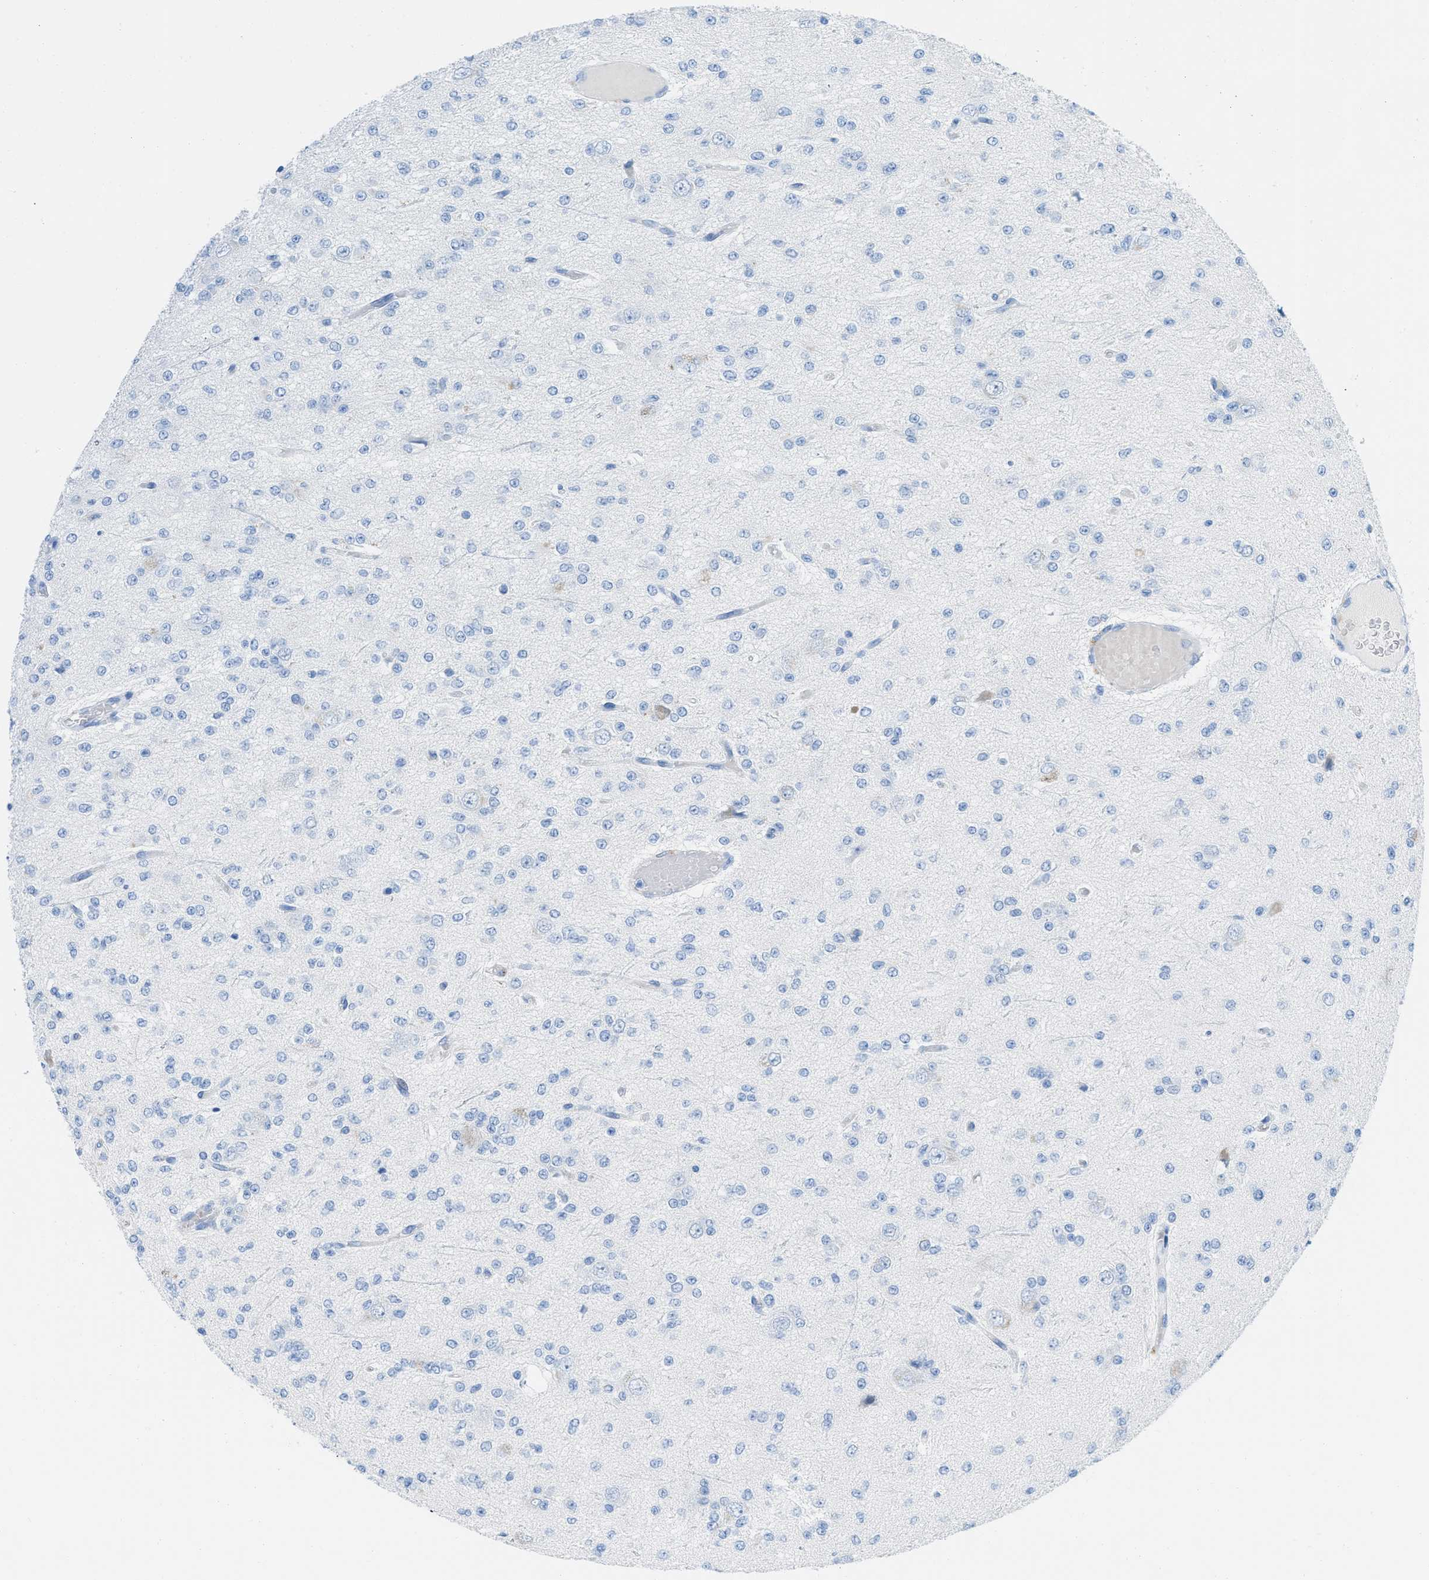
{"staining": {"intensity": "negative", "quantity": "none", "location": "none"}, "tissue": "glioma", "cell_type": "Tumor cells", "image_type": "cancer", "snomed": [{"axis": "morphology", "description": "Glioma, malignant, Low grade"}, {"axis": "topography", "description": "Brain"}], "caption": "High magnification brightfield microscopy of glioma stained with DAB (brown) and counterstained with hematoxylin (blue): tumor cells show no significant positivity.", "gene": "TCL1A", "patient": {"sex": "male", "age": 38}}